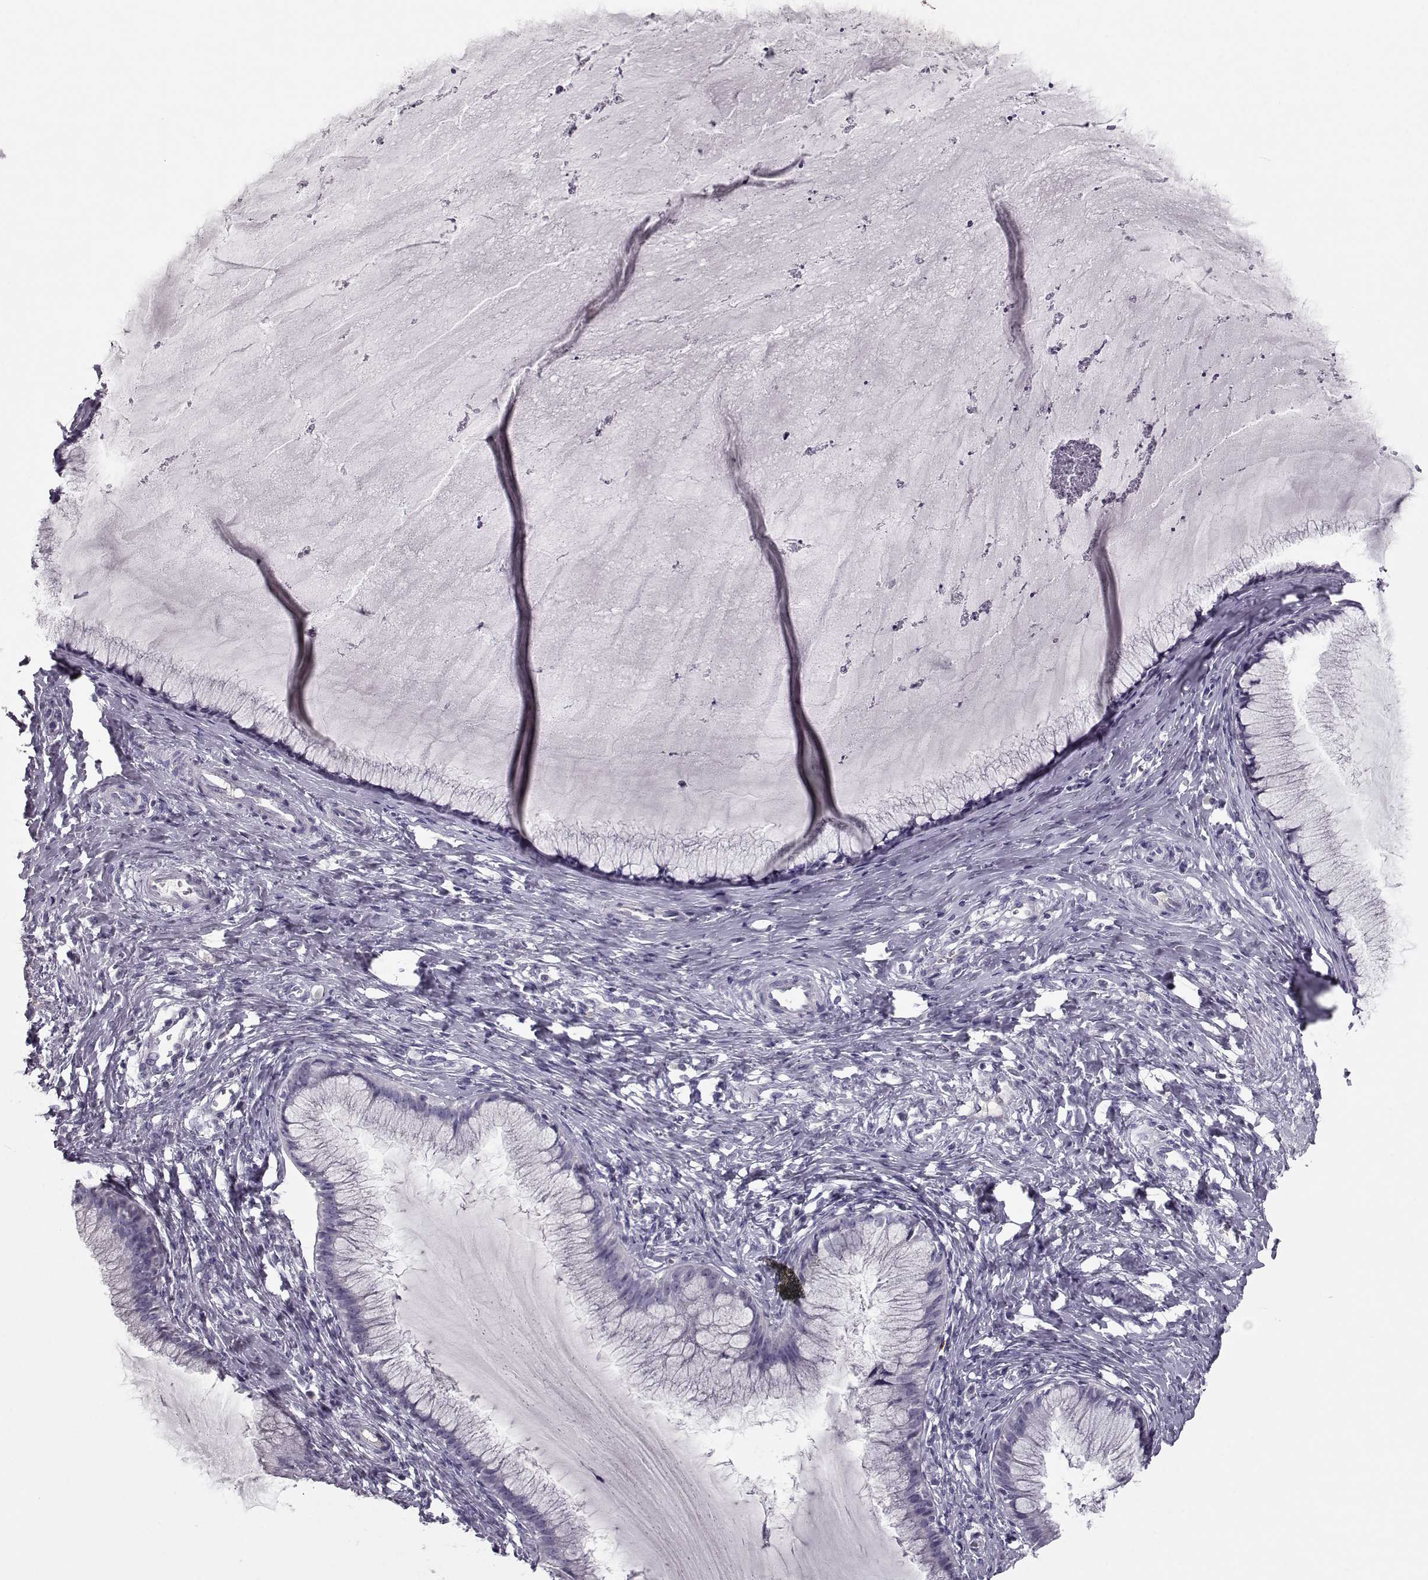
{"staining": {"intensity": "negative", "quantity": "none", "location": "none"}, "tissue": "cervical cancer", "cell_type": "Tumor cells", "image_type": "cancer", "snomed": [{"axis": "morphology", "description": "Squamous cell carcinoma, NOS"}, {"axis": "topography", "description": "Cervix"}], "caption": "Tumor cells show no significant protein staining in cervical cancer. (Brightfield microscopy of DAB immunohistochemistry (IHC) at high magnification).", "gene": "CCL19", "patient": {"sex": "female", "age": 36}}